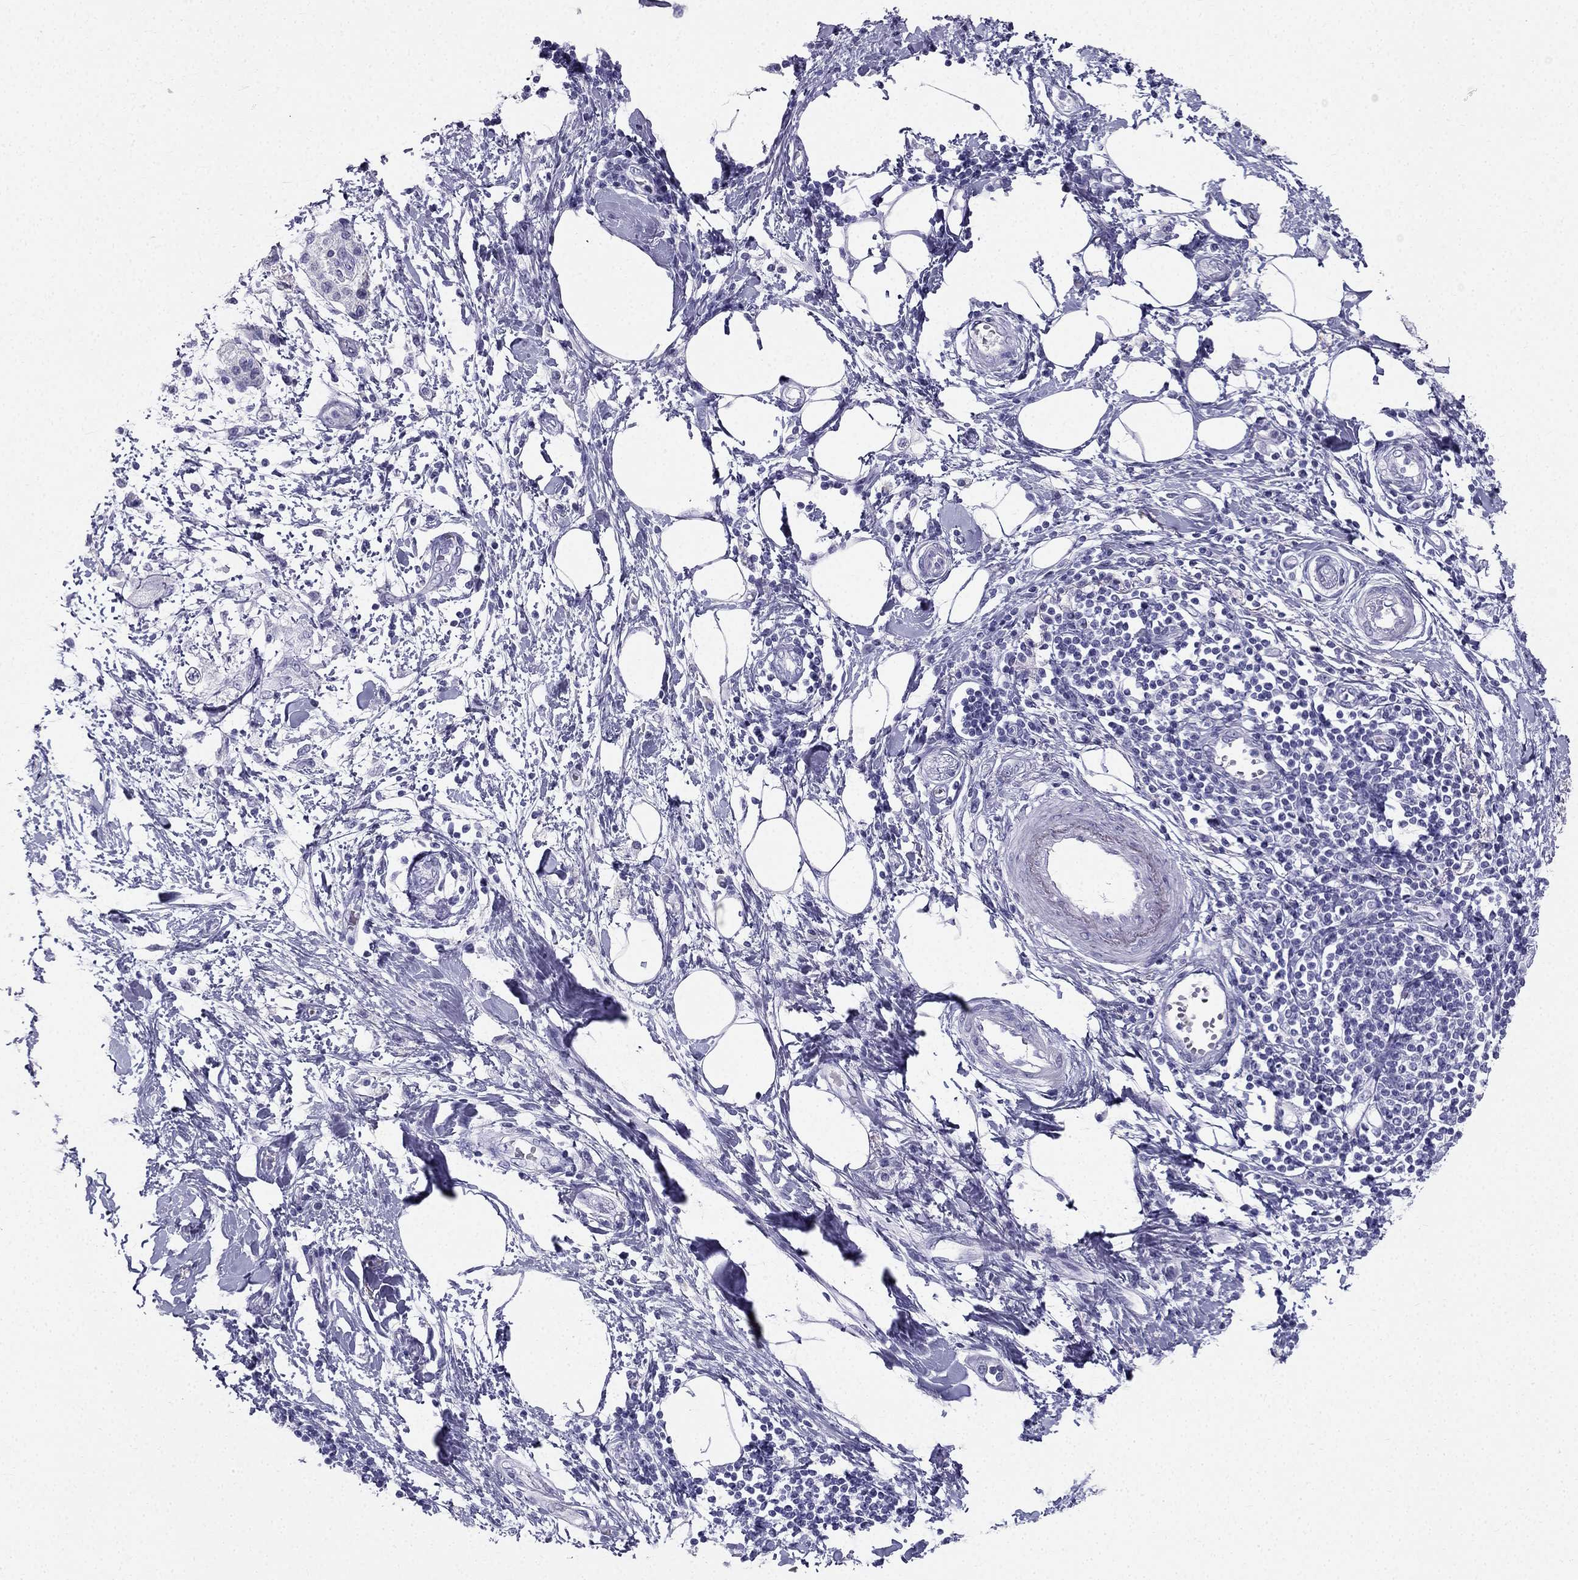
{"staining": {"intensity": "negative", "quantity": "none", "location": "none"}, "tissue": "pancreatic cancer", "cell_type": "Tumor cells", "image_type": "cancer", "snomed": [{"axis": "morphology", "description": "Normal tissue, NOS"}, {"axis": "morphology", "description": "Adenocarcinoma, NOS"}, {"axis": "topography", "description": "Pancreas"}, {"axis": "topography", "description": "Duodenum"}], "caption": "A micrograph of human pancreatic cancer is negative for staining in tumor cells. (DAB (3,3'-diaminobenzidine) immunohistochemistry (IHC) with hematoxylin counter stain).", "gene": "TFF3", "patient": {"sex": "female", "age": 60}}